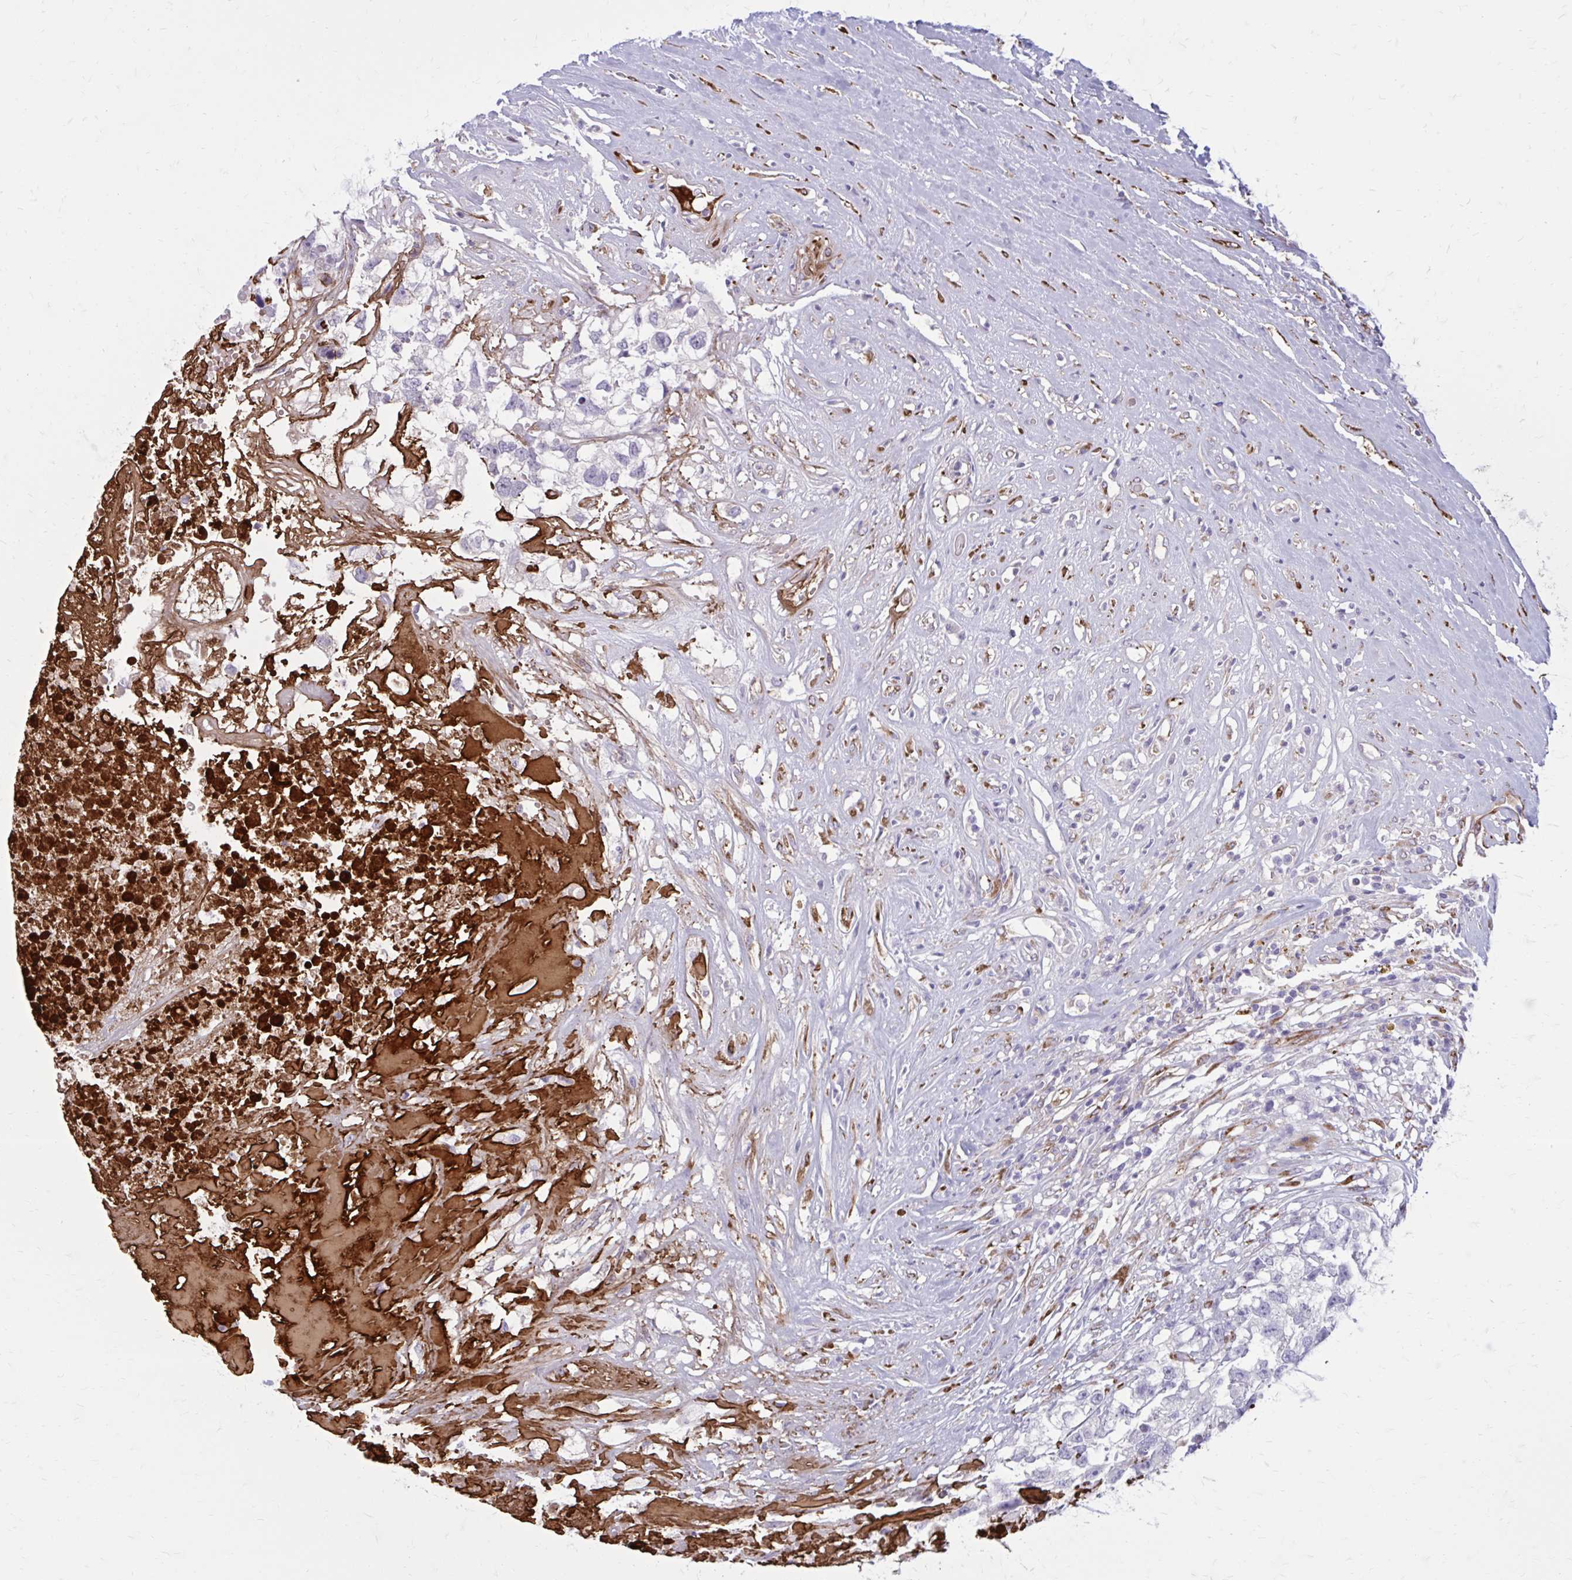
{"staining": {"intensity": "negative", "quantity": "none", "location": "none"}, "tissue": "testis cancer", "cell_type": "Tumor cells", "image_type": "cancer", "snomed": [{"axis": "morphology", "description": "Carcinoma, Embryonal, NOS"}, {"axis": "topography", "description": "Testis"}], "caption": "High power microscopy histopathology image of an IHC micrograph of testis embryonal carcinoma, revealing no significant staining in tumor cells. The staining is performed using DAB brown chromogen with nuclei counter-stained in using hematoxylin.", "gene": "BEND5", "patient": {"sex": "male", "age": 83}}